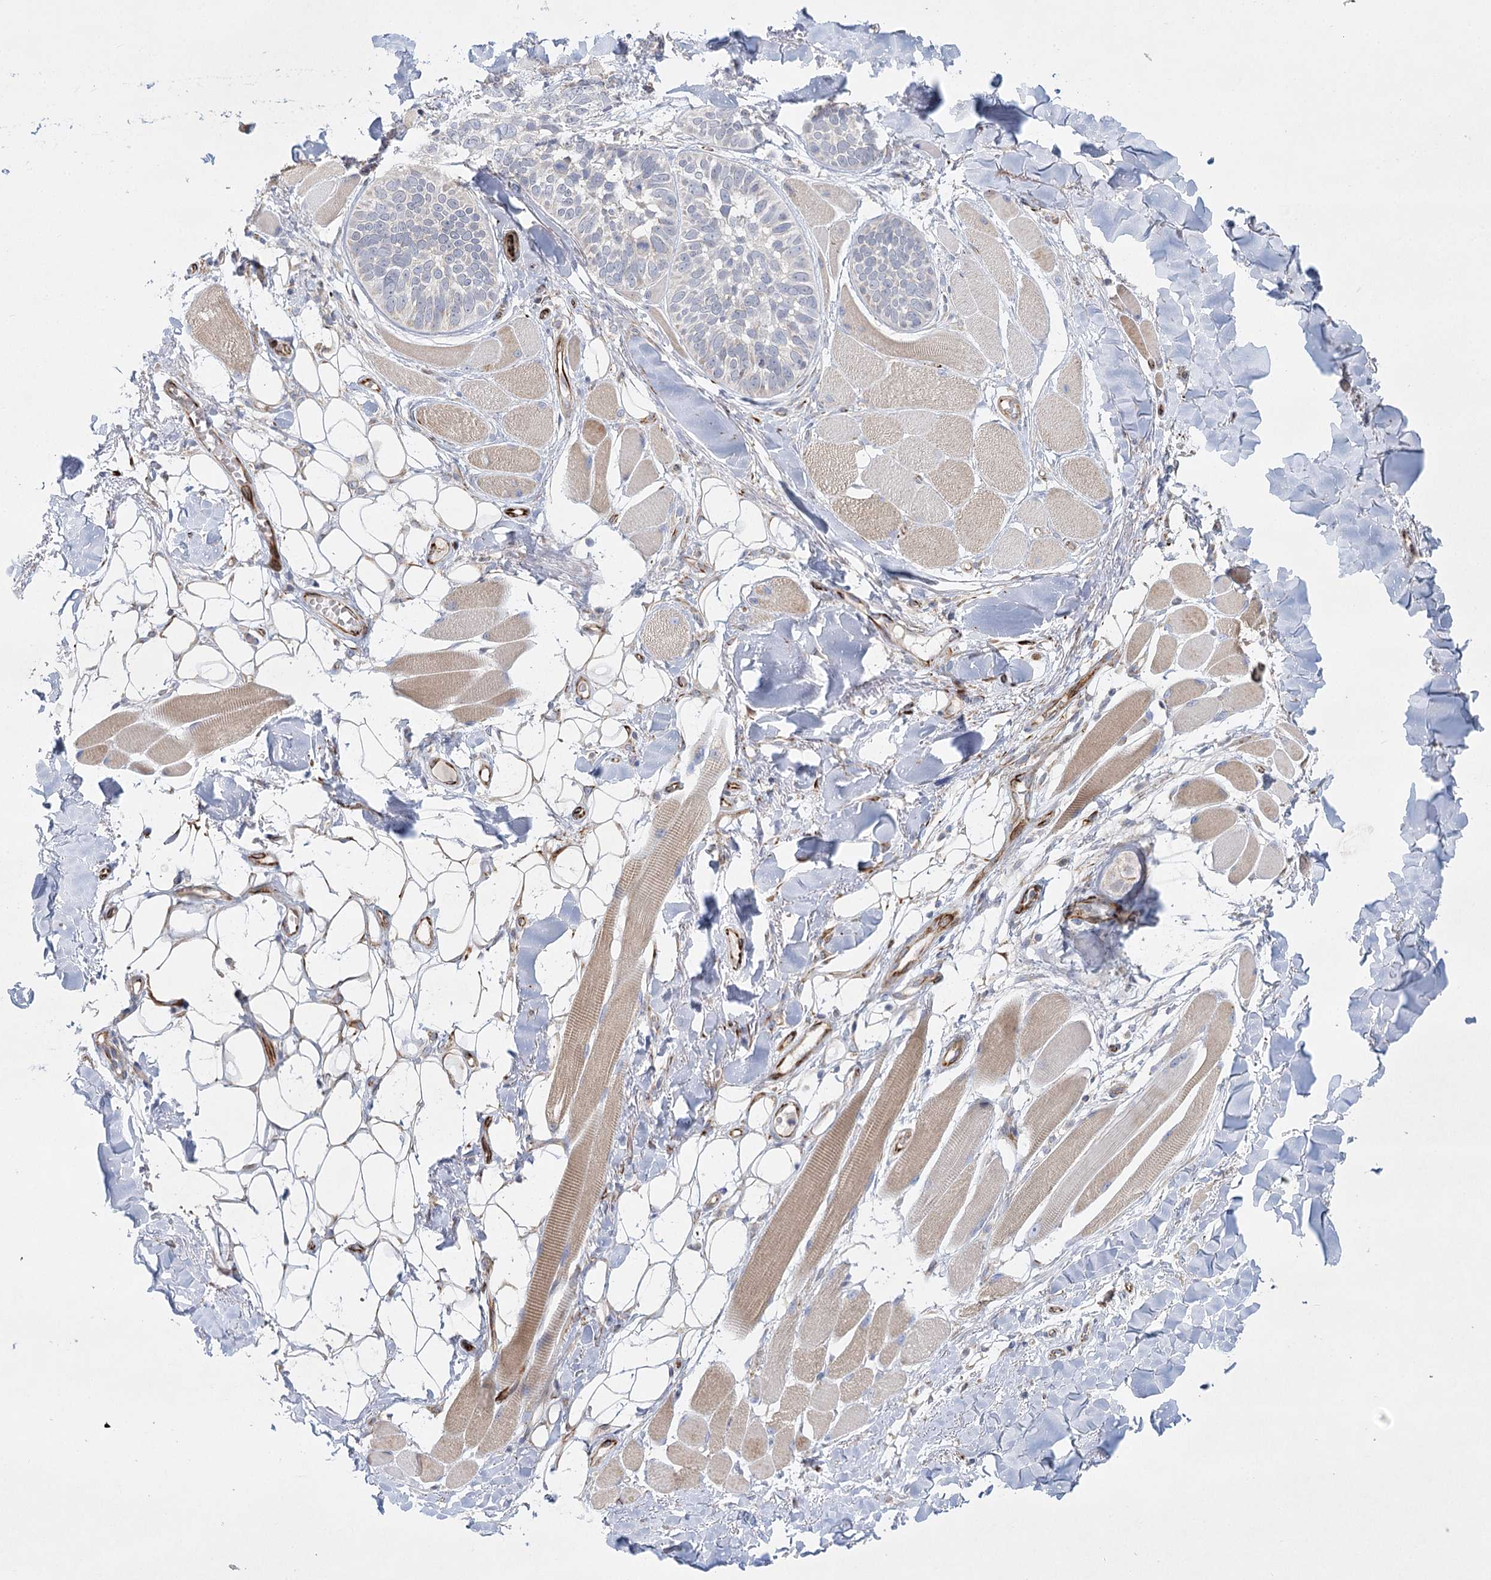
{"staining": {"intensity": "weak", "quantity": "<25%", "location": "cytoplasmic/membranous"}, "tissue": "skin cancer", "cell_type": "Tumor cells", "image_type": "cancer", "snomed": [{"axis": "morphology", "description": "Basal cell carcinoma"}, {"axis": "topography", "description": "Skin"}], "caption": "An immunohistochemistry histopathology image of skin basal cell carcinoma is shown. There is no staining in tumor cells of skin basal cell carcinoma.", "gene": "DHTKD1", "patient": {"sex": "male", "age": 62}}